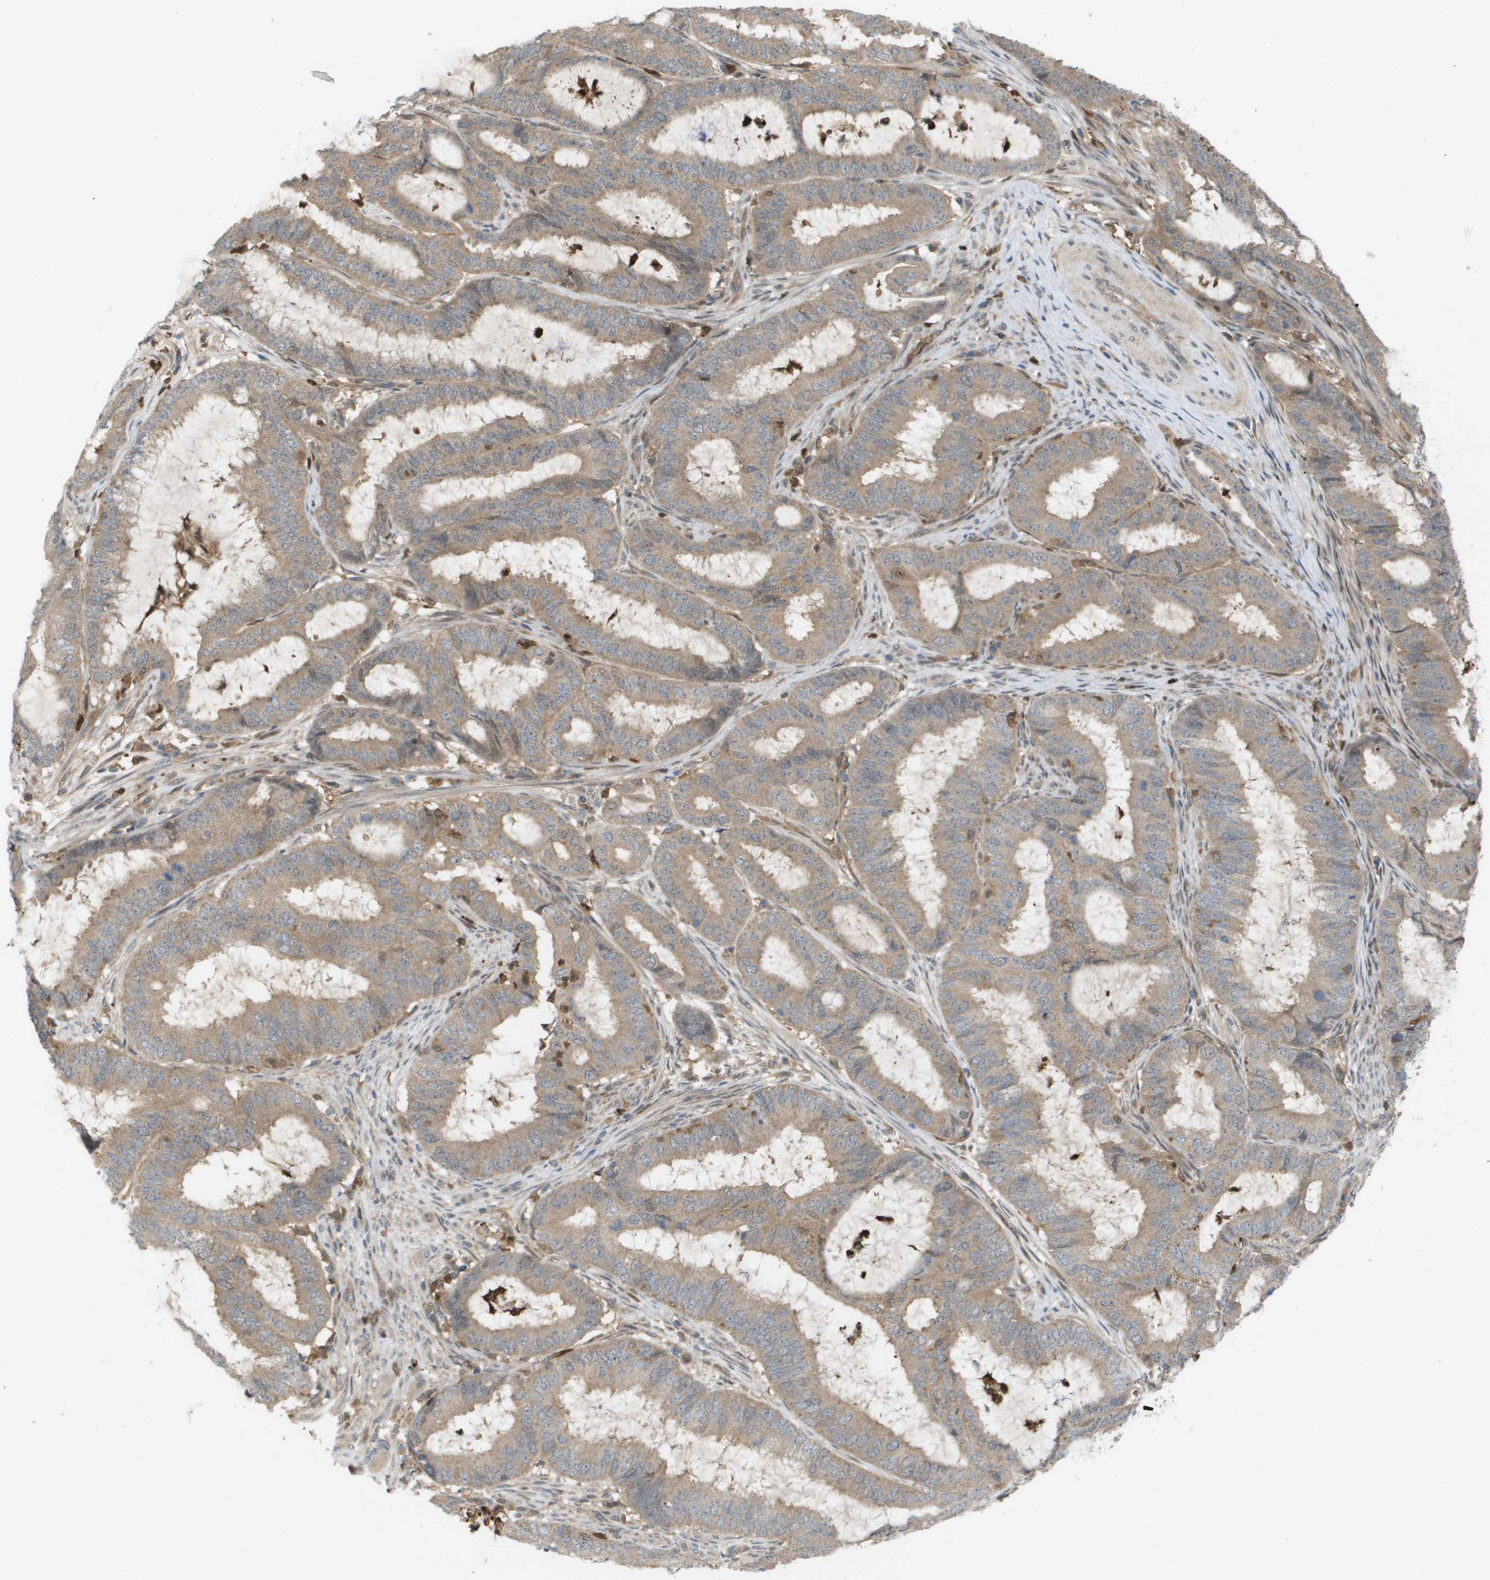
{"staining": {"intensity": "weak", "quantity": "25%-75%", "location": "cytoplasmic/membranous"}, "tissue": "endometrial cancer", "cell_type": "Tumor cells", "image_type": "cancer", "snomed": [{"axis": "morphology", "description": "Adenocarcinoma, NOS"}, {"axis": "topography", "description": "Endometrium"}], "caption": "Endometrial cancer tissue displays weak cytoplasmic/membranous positivity in approximately 25%-75% of tumor cells Nuclei are stained in blue.", "gene": "PALD1", "patient": {"sex": "female", "age": 70}}